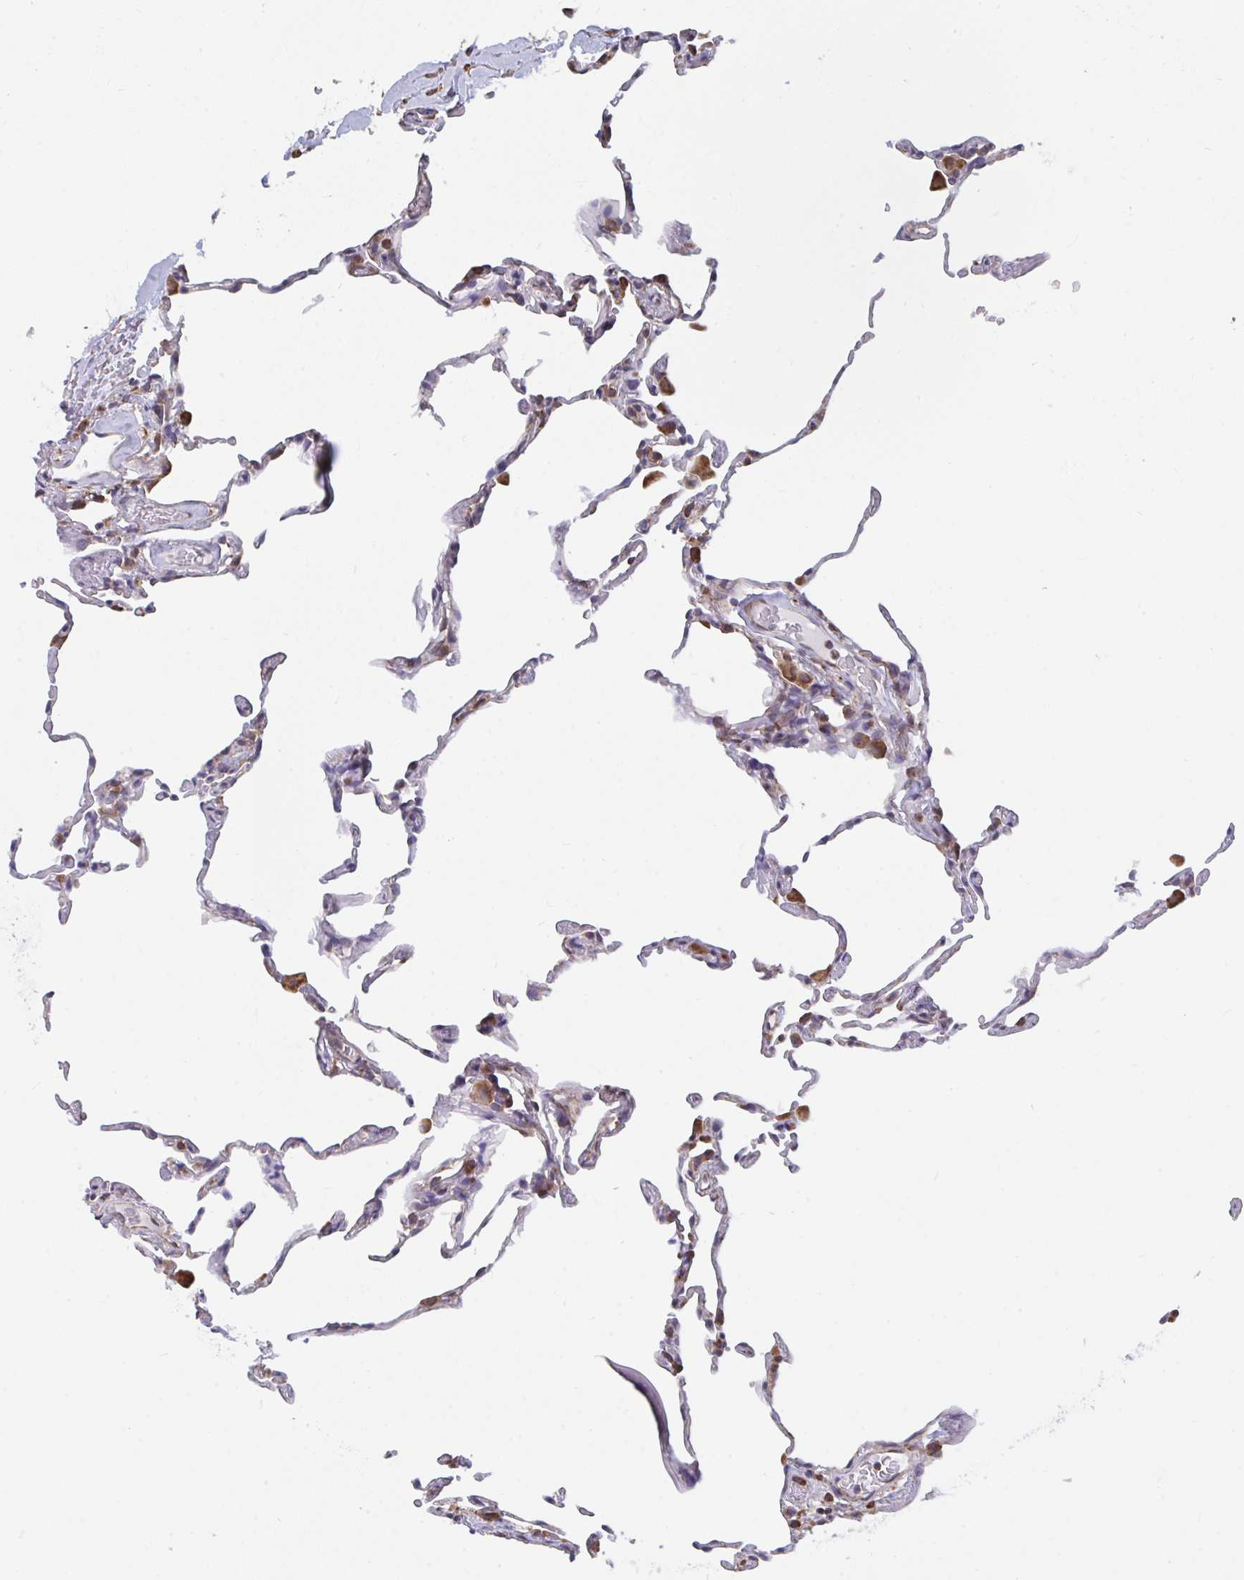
{"staining": {"intensity": "negative", "quantity": "none", "location": "none"}, "tissue": "lung", "cell_type": "Alveolar cells", "image_type": "normal", "snomed": [{"axis": "morphology", "description": "Normal tissue, NOS"}, {"axis": "topography", "description": "Lung"}], "caption": "DAB (3,3'-diaminobenzidine) immunohistochemical staining of benign lung reveals no significant positivity in alveolar cells. (Immunohistochemistry (ihc), brightfield microscopy, high magnification).", "gene": "ELAVL1", "patient": {"sex": "female", "age": 57}}